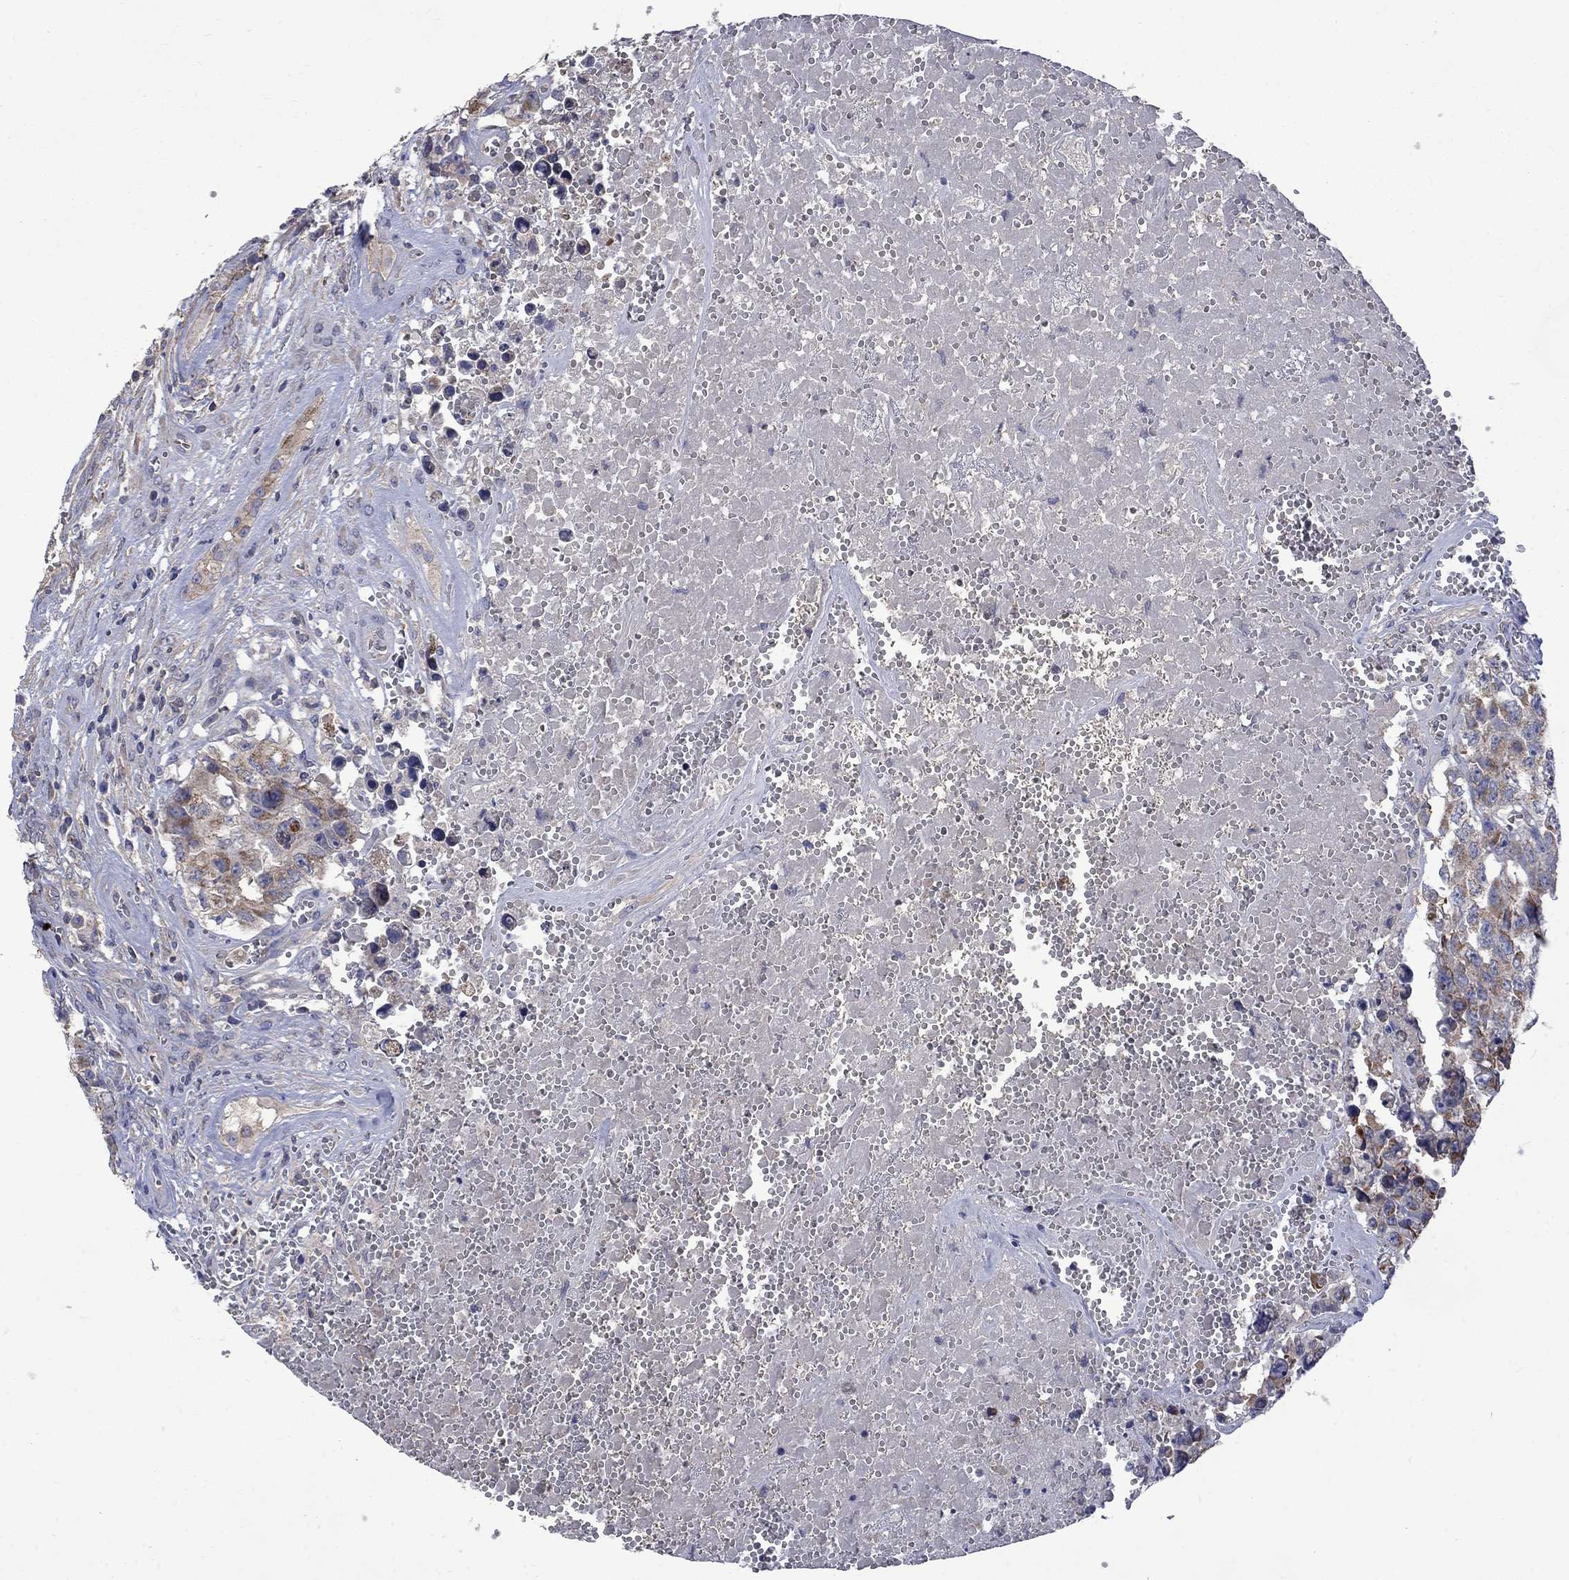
{"staining": {"intensity": "moderate", "quantity": "25%-75%", "location": "cytoplasmic/membranous"}, "tissue": "testis cancer", "cell_type": "Tumor cells", "image_type": "cancer", "snomed": [{"axis": "morphology", "description": "Carcinoma, Embryonal, NOS"}, {"axis": "topography", "description": "Testis"}], "caption": "Immunohistochemistry (IHC) micrograph of neoplastic tissue: testis cancer (embryonal carcinoma) stained using immunohistochemistry (IHC) exhibits medium levels of moderate protein expression localized specifically in the cytoplasmic/membranous of tumor cells, appearing as a cytoplasmic/membranous brown color.", "gene": "HSPA12A", "patient": {"sex": "male", "age": 23}}